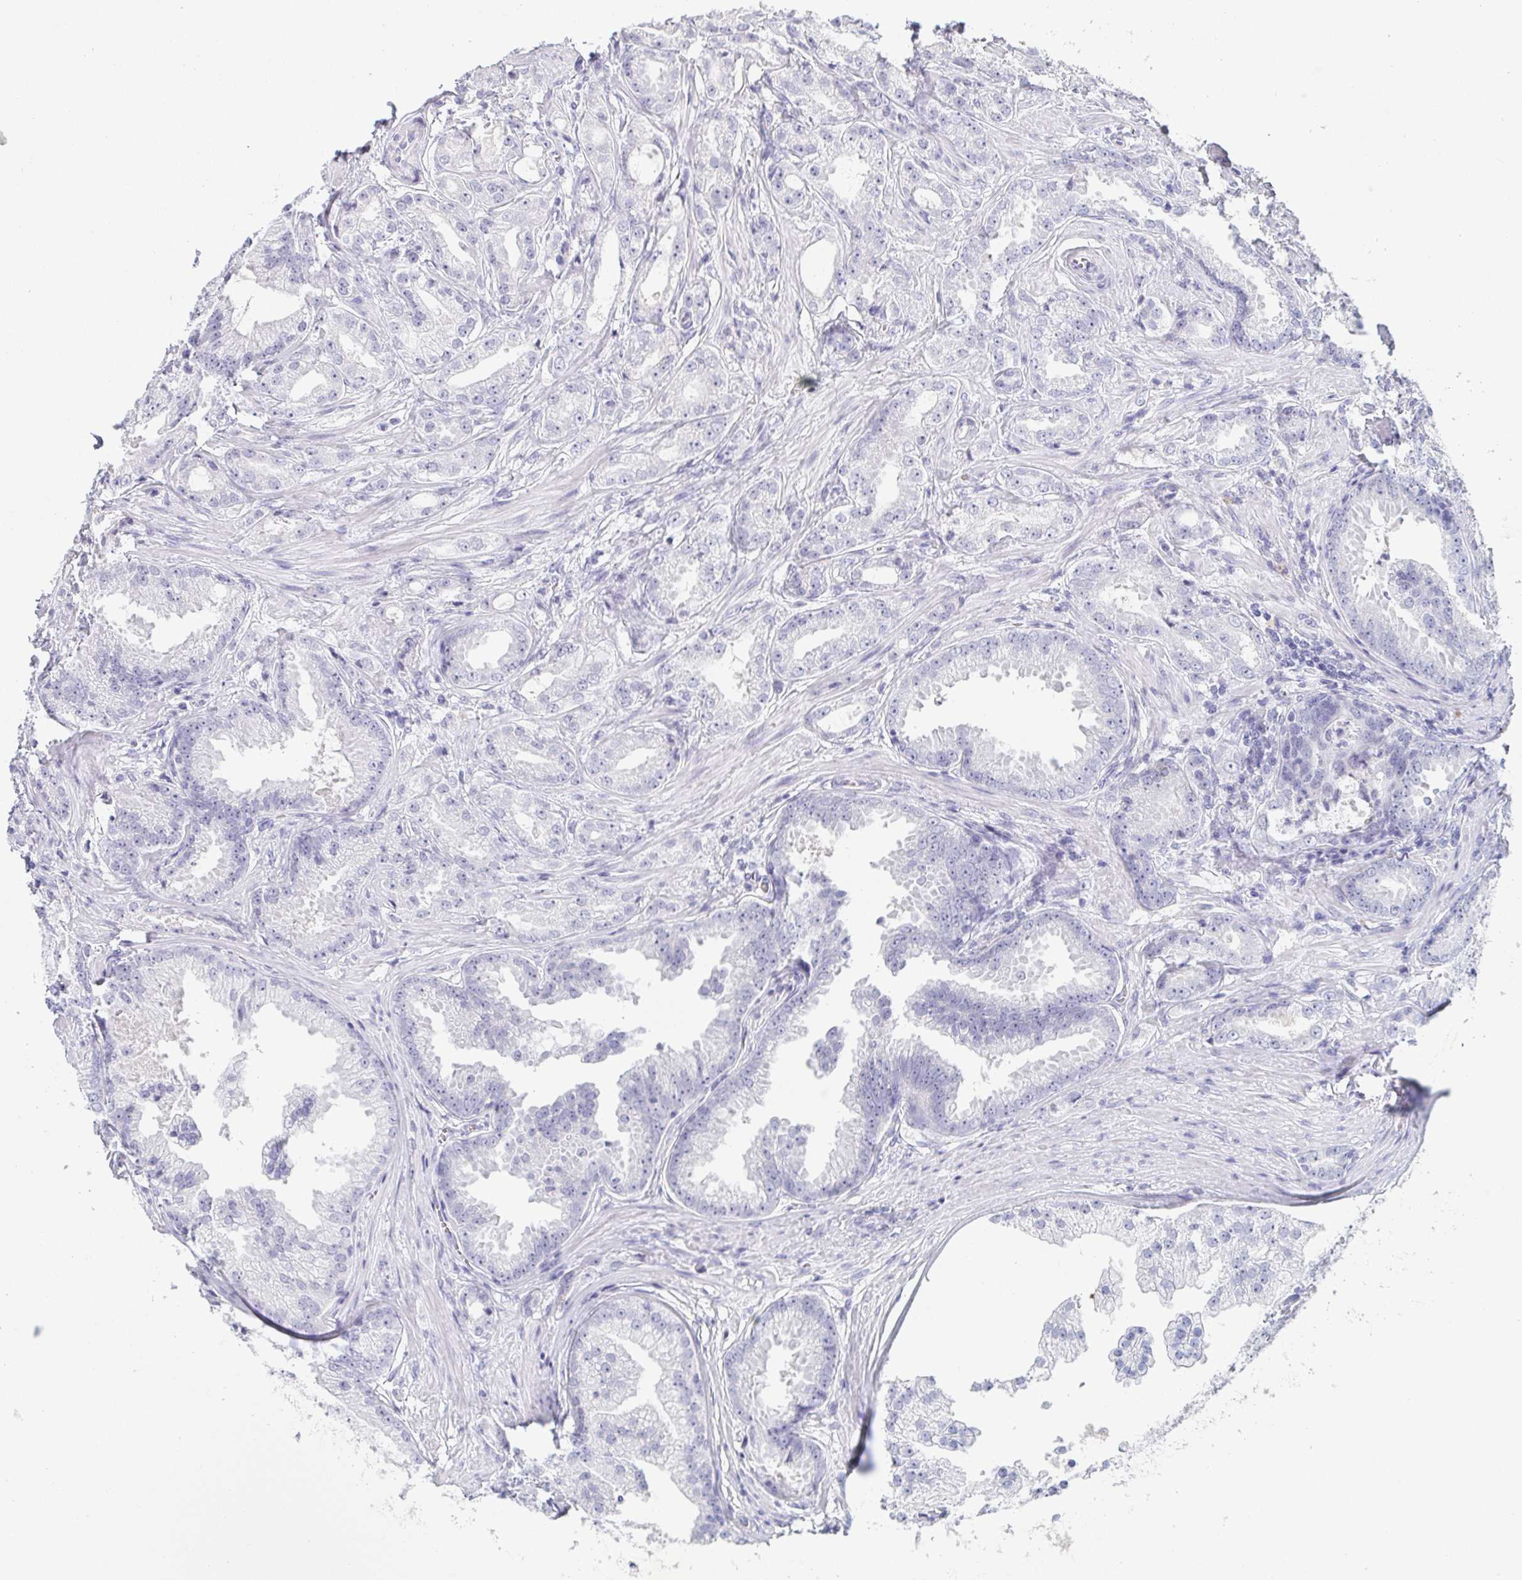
{"staining": {"intensity": "negative", "quantity": "none", "location": "none"}, "tissue": "prostate cancer", "cell_type": "Tumor cells", "image_type": "cancer", "snomed": [{"axis": "morphology", "description": "Adenocarcinoma, Low grade"}, {"axis": "topography", "description": "Prostate"}], "caption": "IHC of human prostate cancer demonstrates no staining in tumor cells. (Immunohistochemistry (ihc), brightfield microscopy, high magnification).", "gene": "ITLN1", "patient": {"sex": "male", "age": 65}}